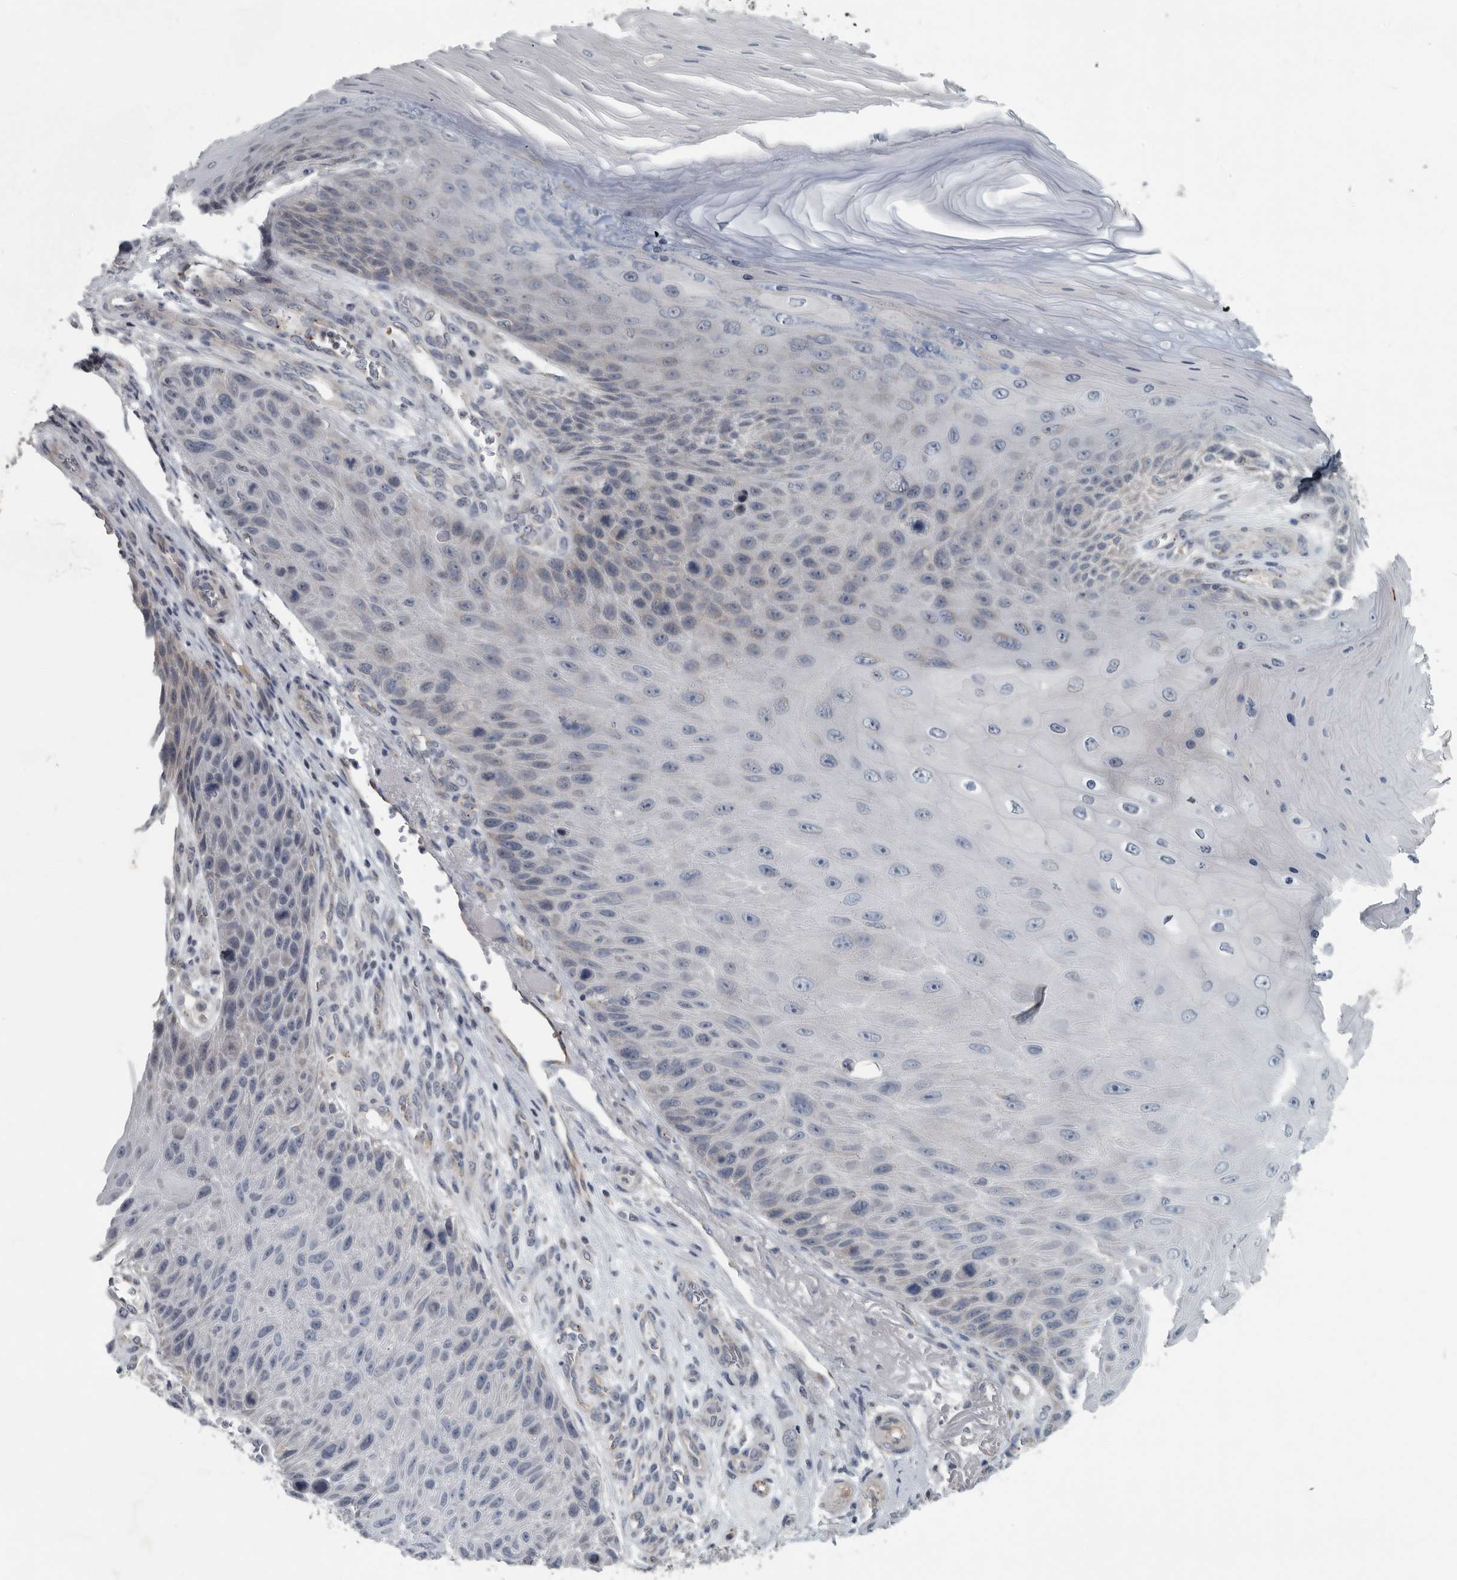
{"staining": {"intensity": "negative", "quantity": "none", "location": "none"}, "tissue": "skin cancer", "cell_type": "Tumor cells", "image_type": "cancer", "snomed": [{"axis": "morphology", "description": "Squamous cell carcinoma, NOS"}, {"axis": "topography", "description": "Skin"}], "caption": "DAB (3,3'-diaminobenzidine) immunohistochemical staining of human squamous cell carcinoma (skin) displays no significant staining in tumor cells.", "gene": "MPP3", "patient": {"sex": "female", "age": 88}}